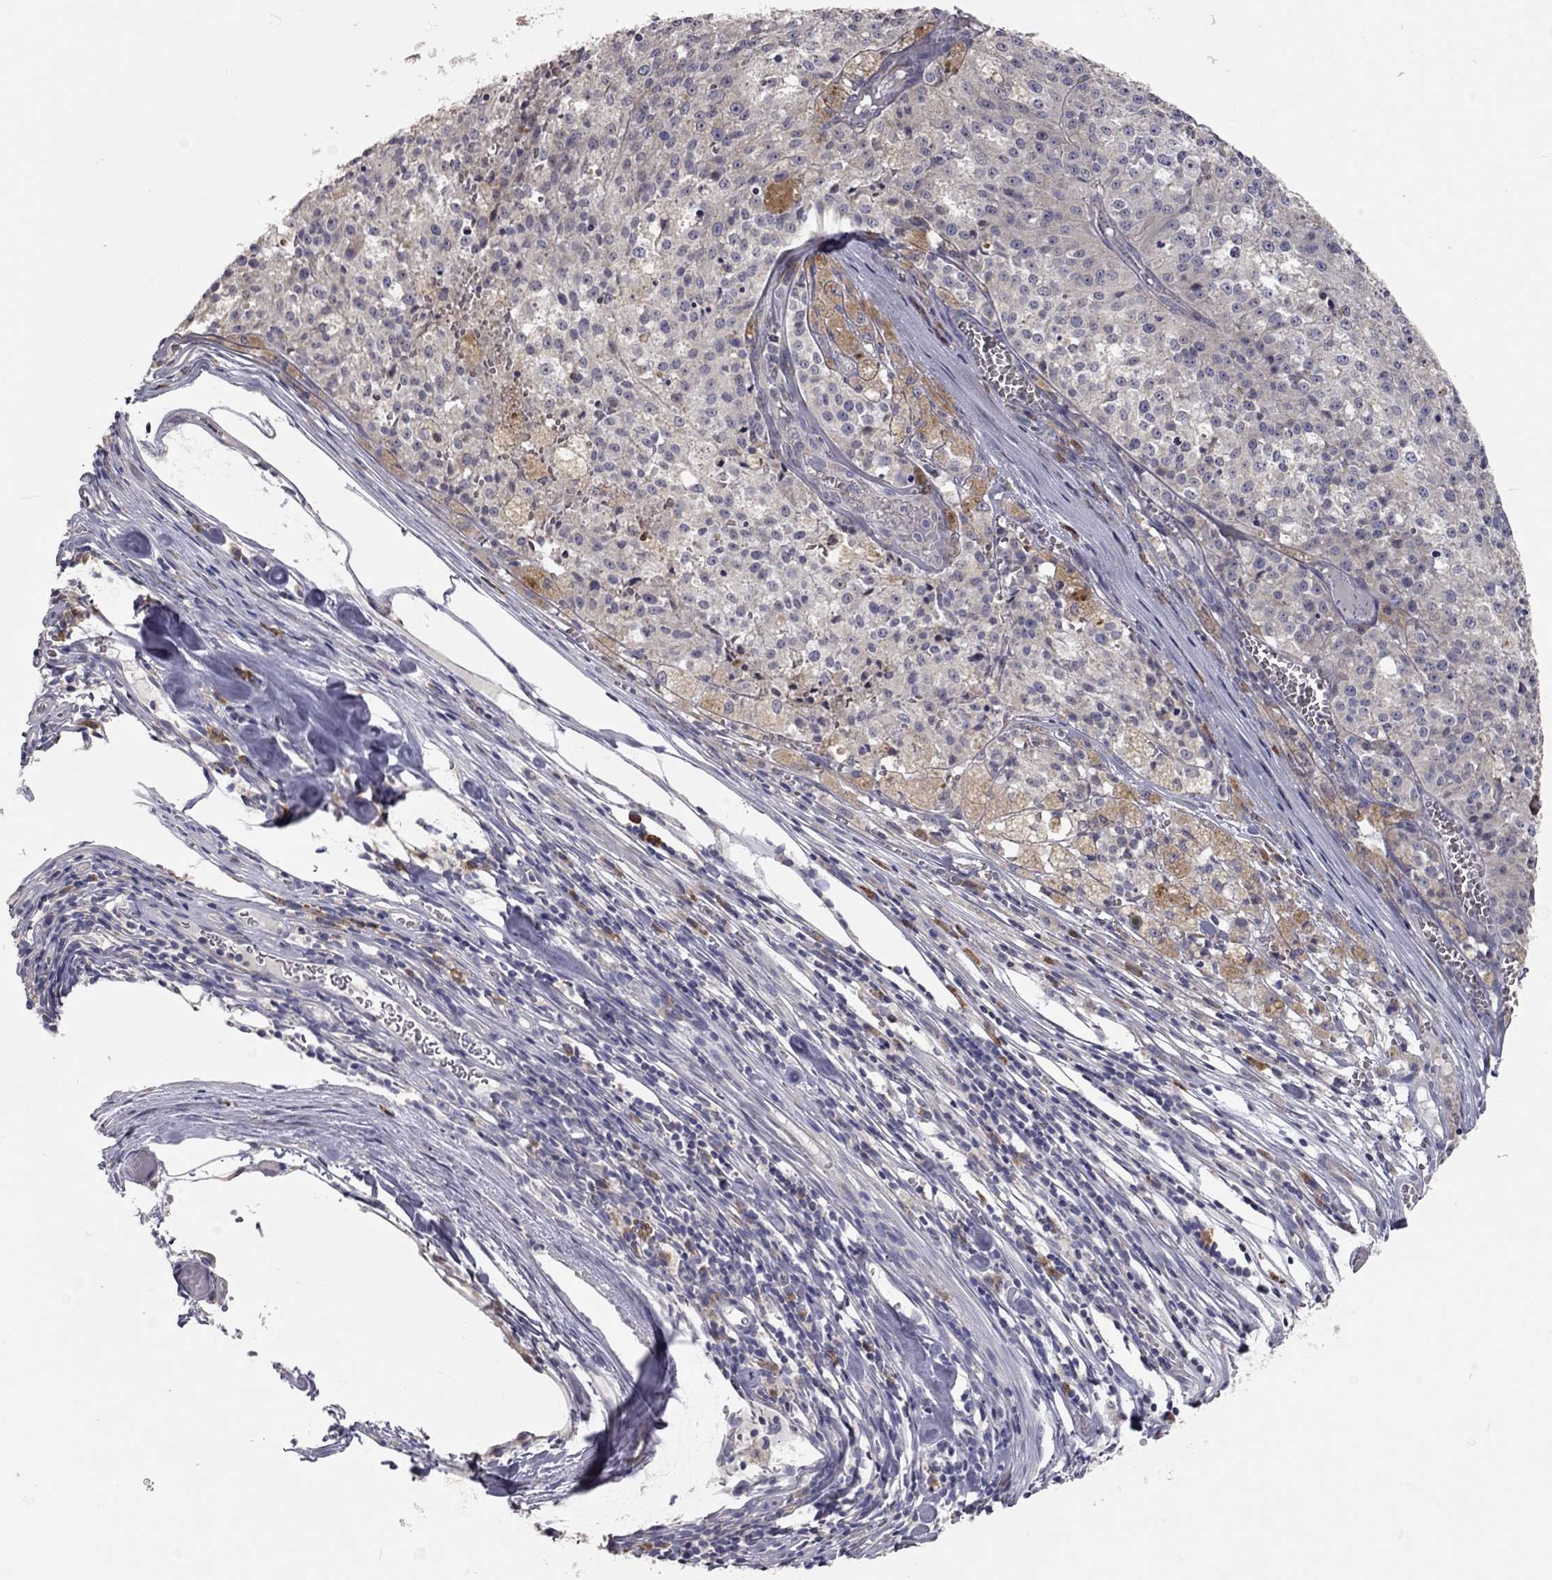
{"staining": {"intensity": "negative", "quantity": "none", "location": "none"}, "tissue": "melanoma", "cell_type": "Tumor cells", "image_type": "cancer", "snomed": [{"axis": "morphology", "description": "Malignant melanoma, Metastatic site"}, {"axis": "topography", "description": "Lymph node"}], "caption": "IHC image of neoplastic tissue: human malignant melanoma (metastatic site) stained with DAB (3,3'-diaminobenzidine) displays no significant protein expression in tumor cells.", "gene": "XAGE2", "patient": {"sex": "female", "age": 64}}